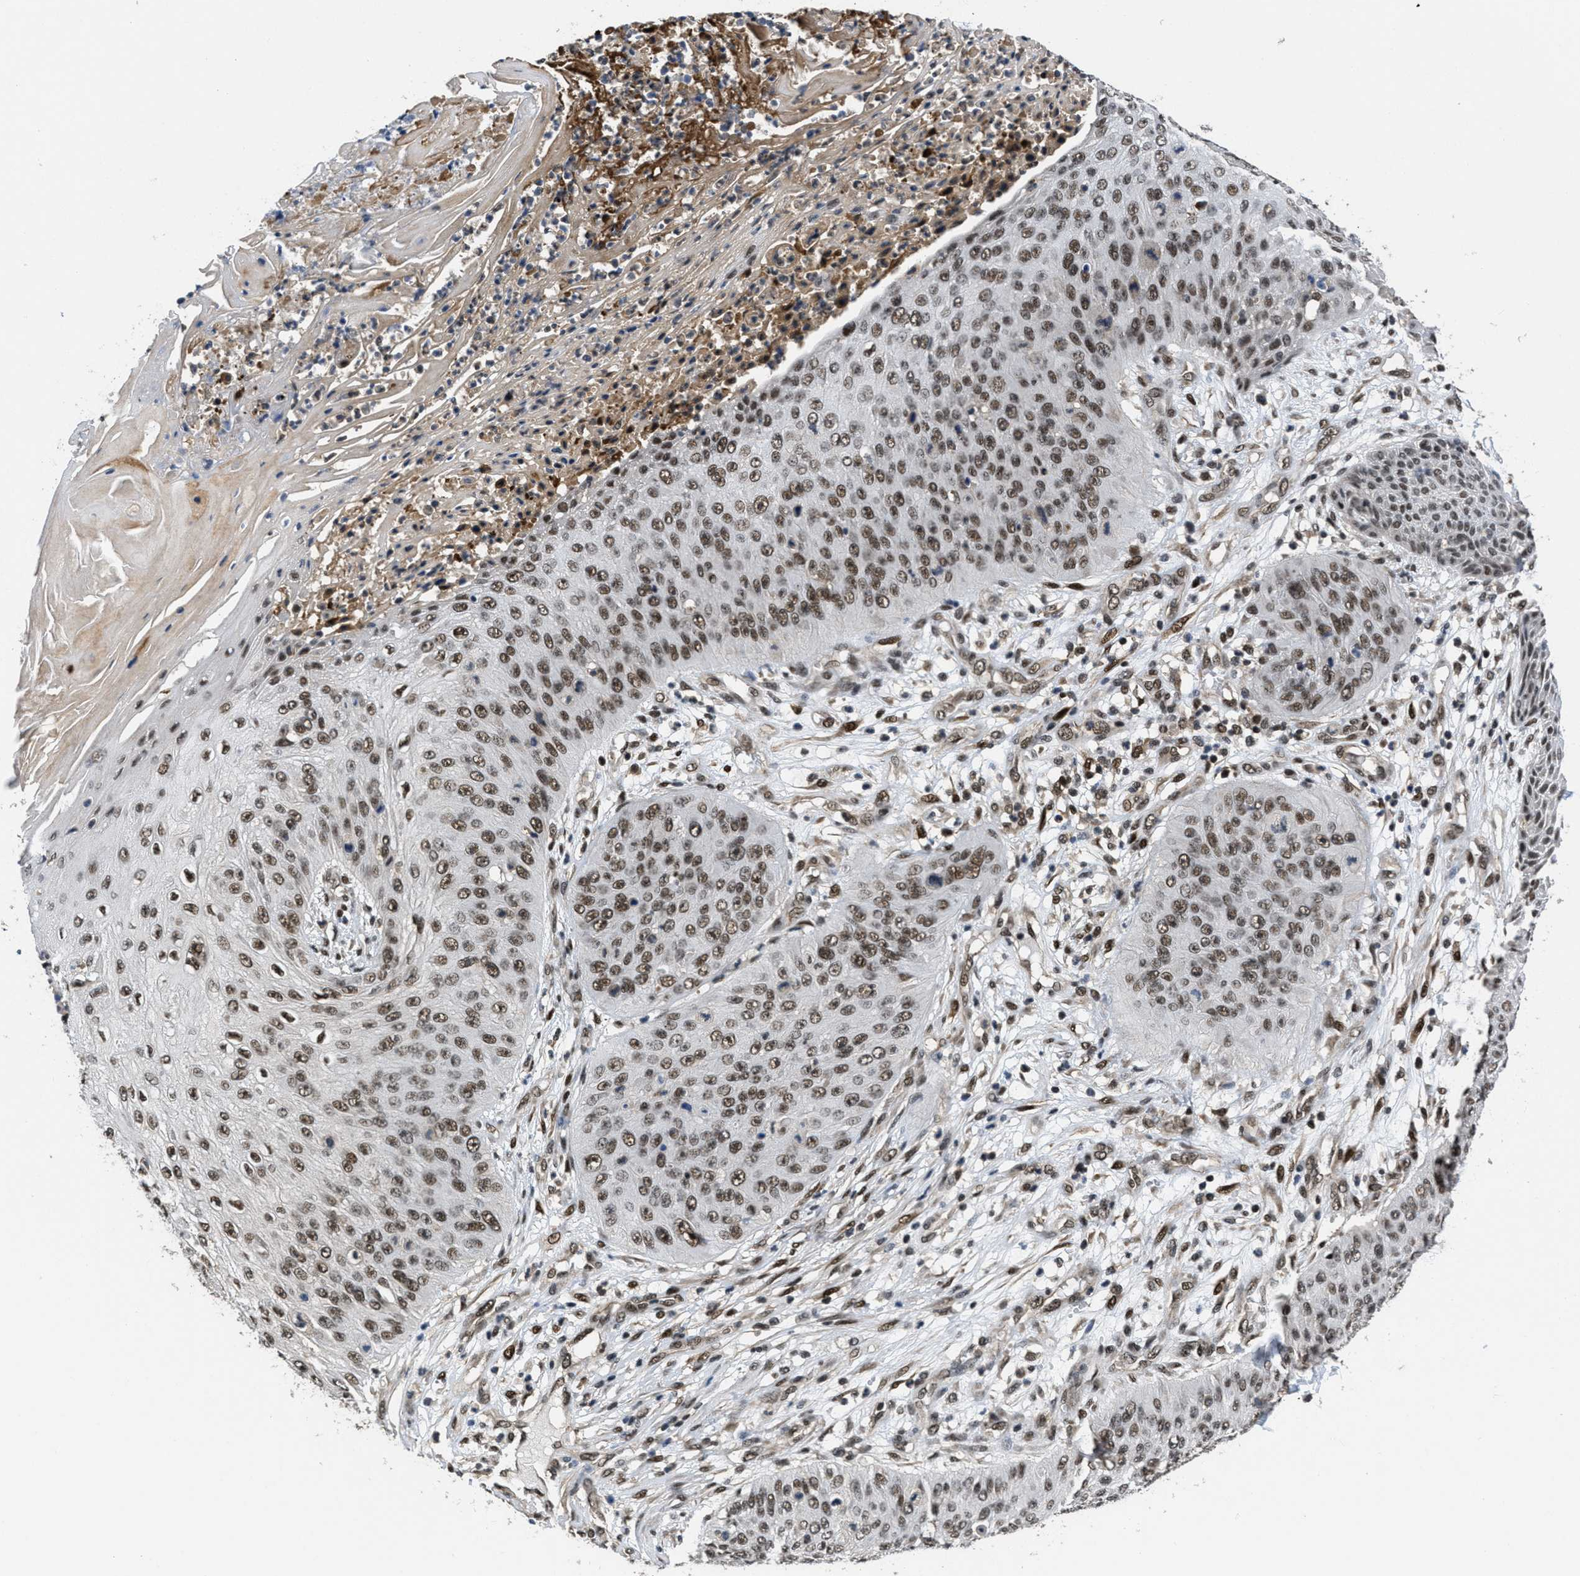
{"staining": {"intensity": "strong", "quantity": ">75%", "location": "nuclear"}, "tissue": "skin cancer", "cell_type": "Tumor cells", "image_type": "cancer", "snomed": [{"axis": "morphology", "description": "Squamous cell carcinoma, NOS"}, {"axis": "topography", "description": "Skin"}], "caption": "There is high levels of strong nuclear expression in tumor cells of skin cancer, as demonstrated by immunohistochemical staining (brown color).", "gene": "CUL4B", "patient": {"sex": "female", "age": 80}}